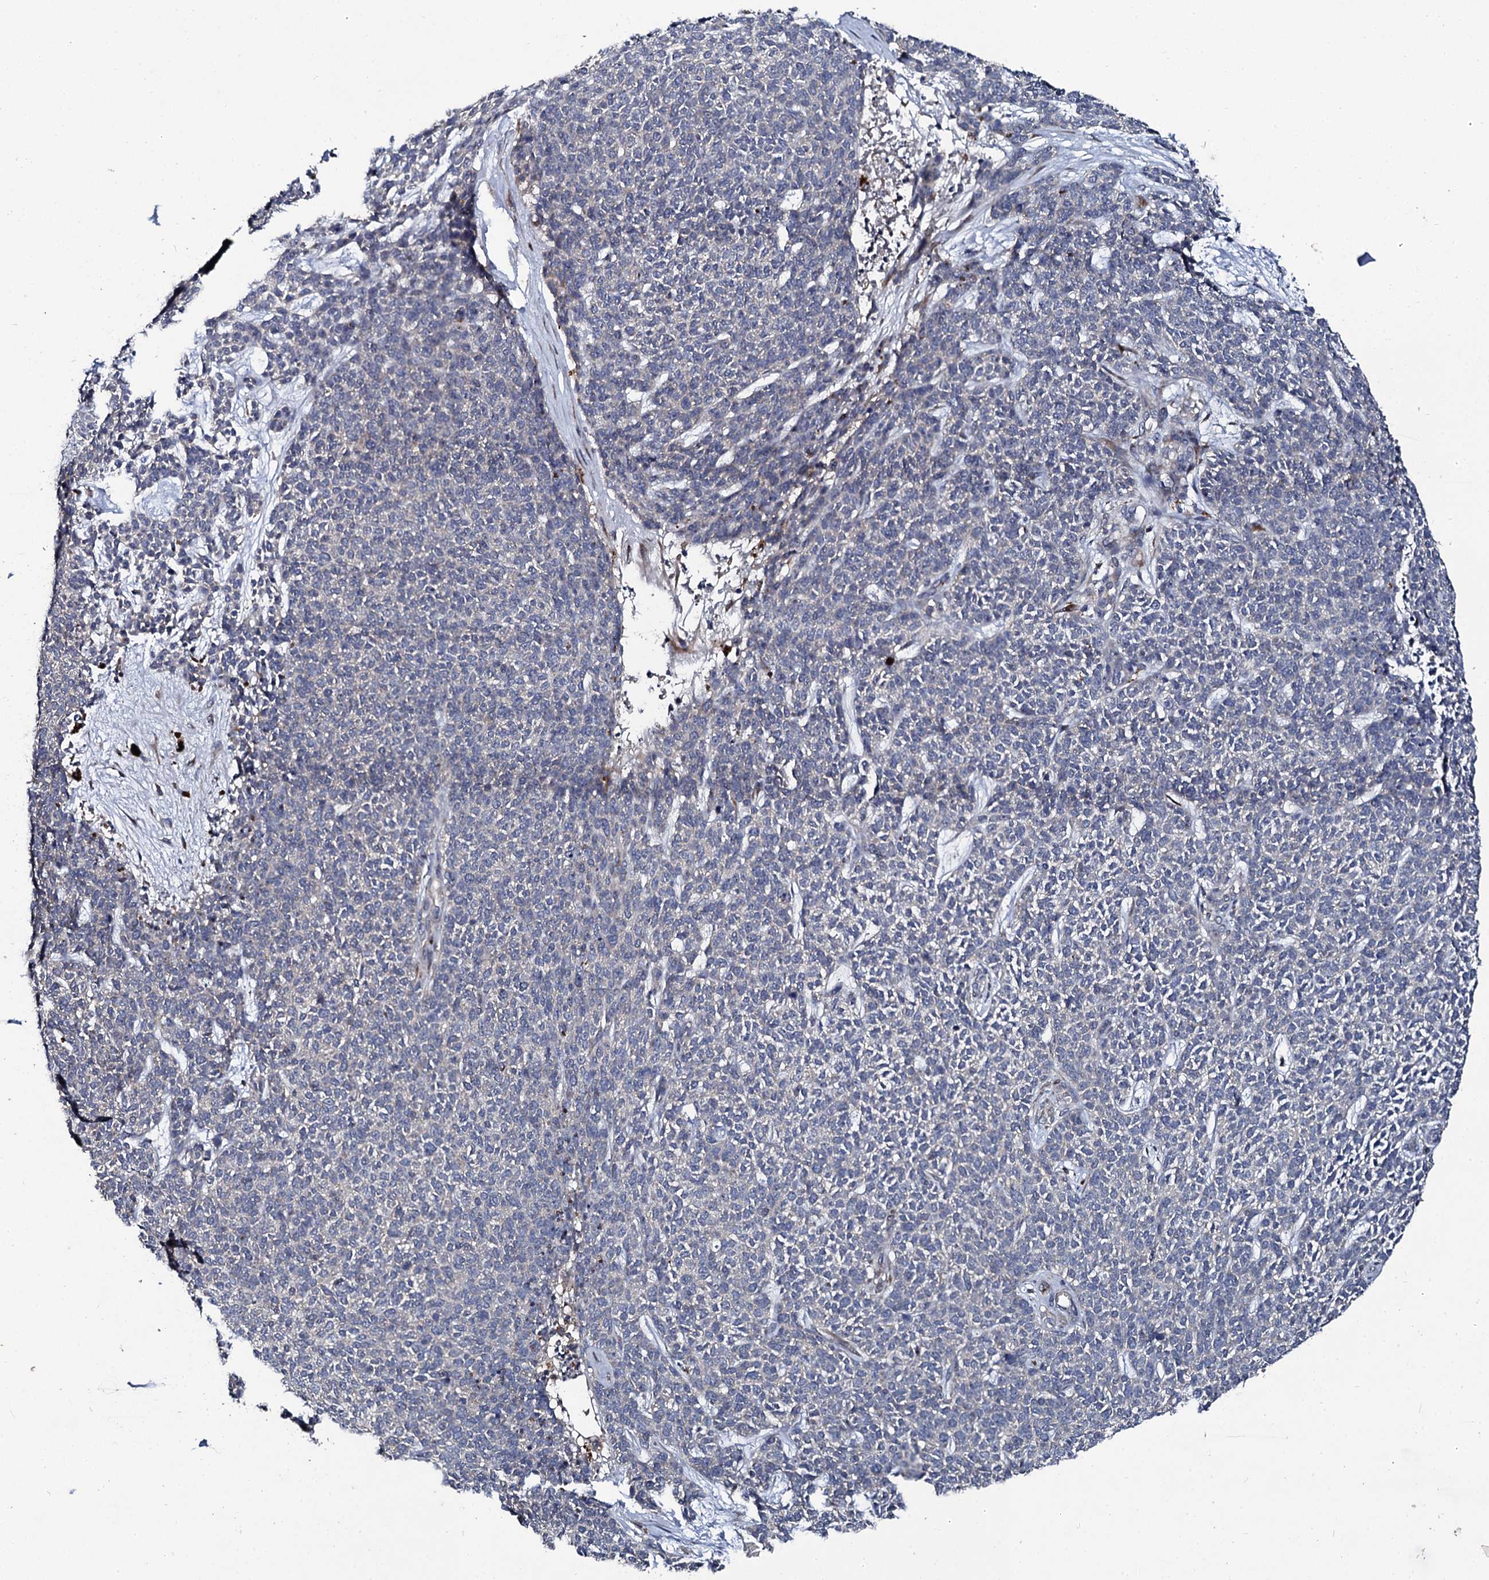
{"staining": {"intensity": "negative", "quantity": "none", "location": "none"}, "tissue": "skin cancer", "cell_type": "Tumor cells", "image_type": "cancer", "snomed": [{"axis": "morphology", "description": "Basal cell carcinoma"}, {"axis": "topography", "description": "Skin"}], "caption": "Protein analysis of basal cell carcinoma (skin) shows no significant positivity in tumor cells. (IHC, brightfield microscopy, high magnification).", "gene": "LRRC28", "patient": {"sex": "female", "age": 84}}